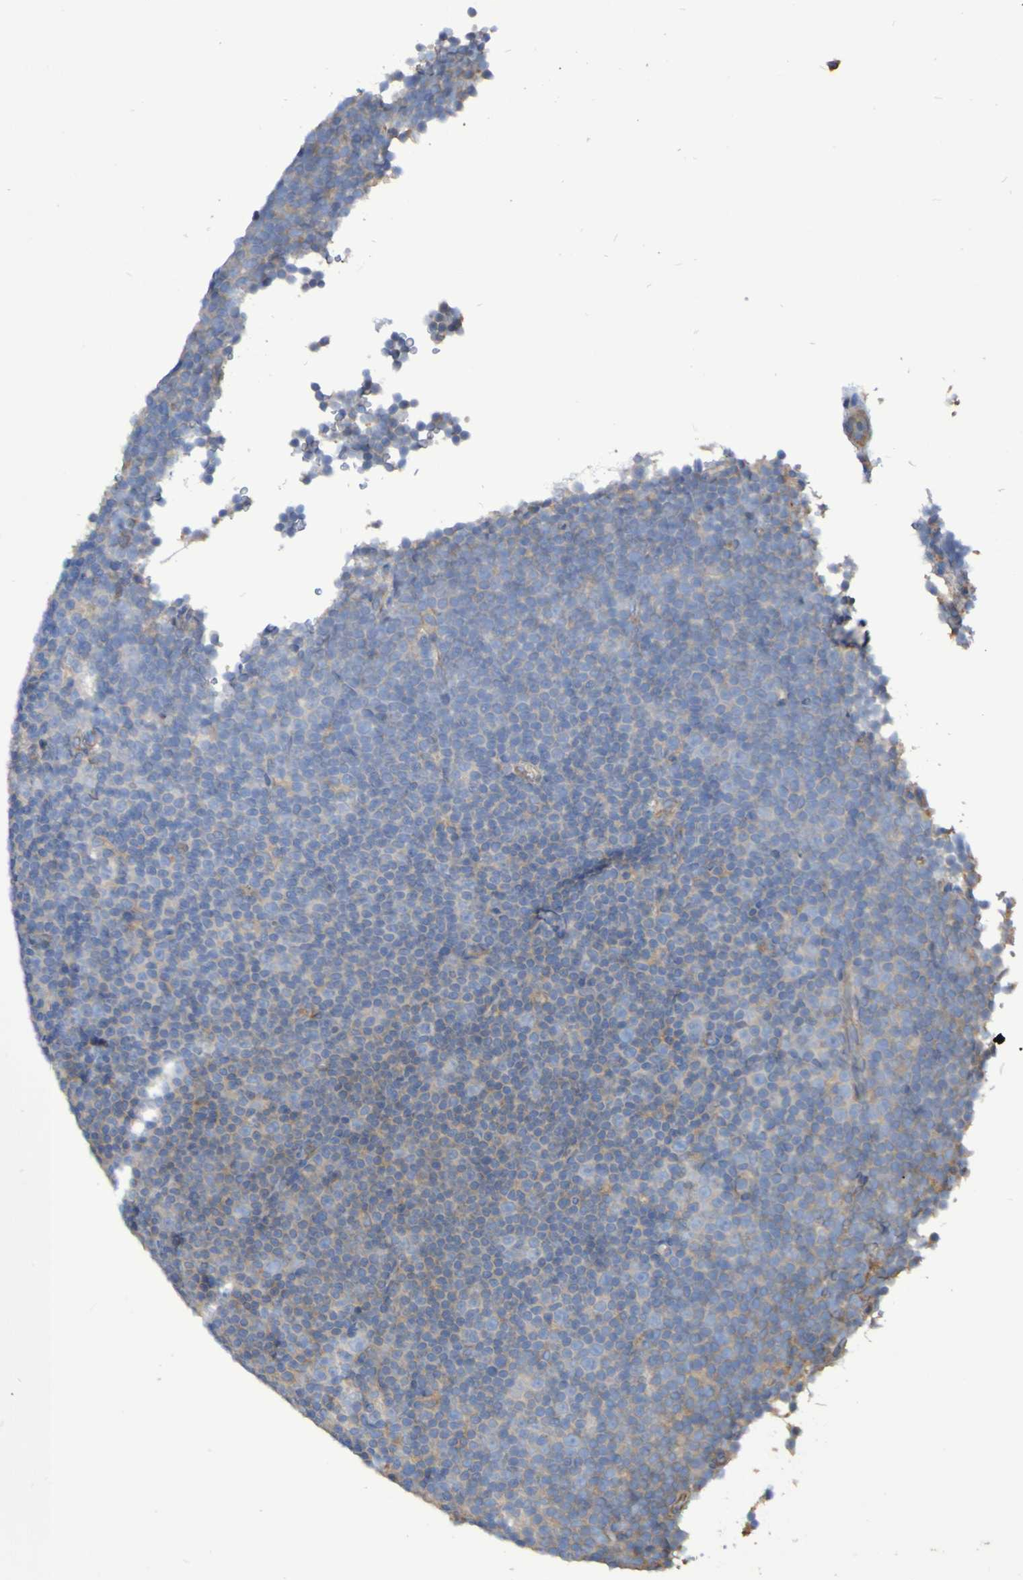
{"staining": {"intensity": "negative", "quantity": "none", "location": "none"}, "tissue": "lymphoma", "cell_type": "Tumor cells", "image_type": "cancer", "snomed": [{"axis": "morphology", "description": "Malignant lymphoma, non-Hodgkin's type, Low grade"}, {"axis": "topography", "description": "Lymph node"}], "caption": "Low-grade malignant lymphoma, non-Hodgkin's type was stained to show a protein in brown. There is no significant staining in tumor cells.", "gene": "SYNJ1", "patient": {"sex": "female", "age": 67}}